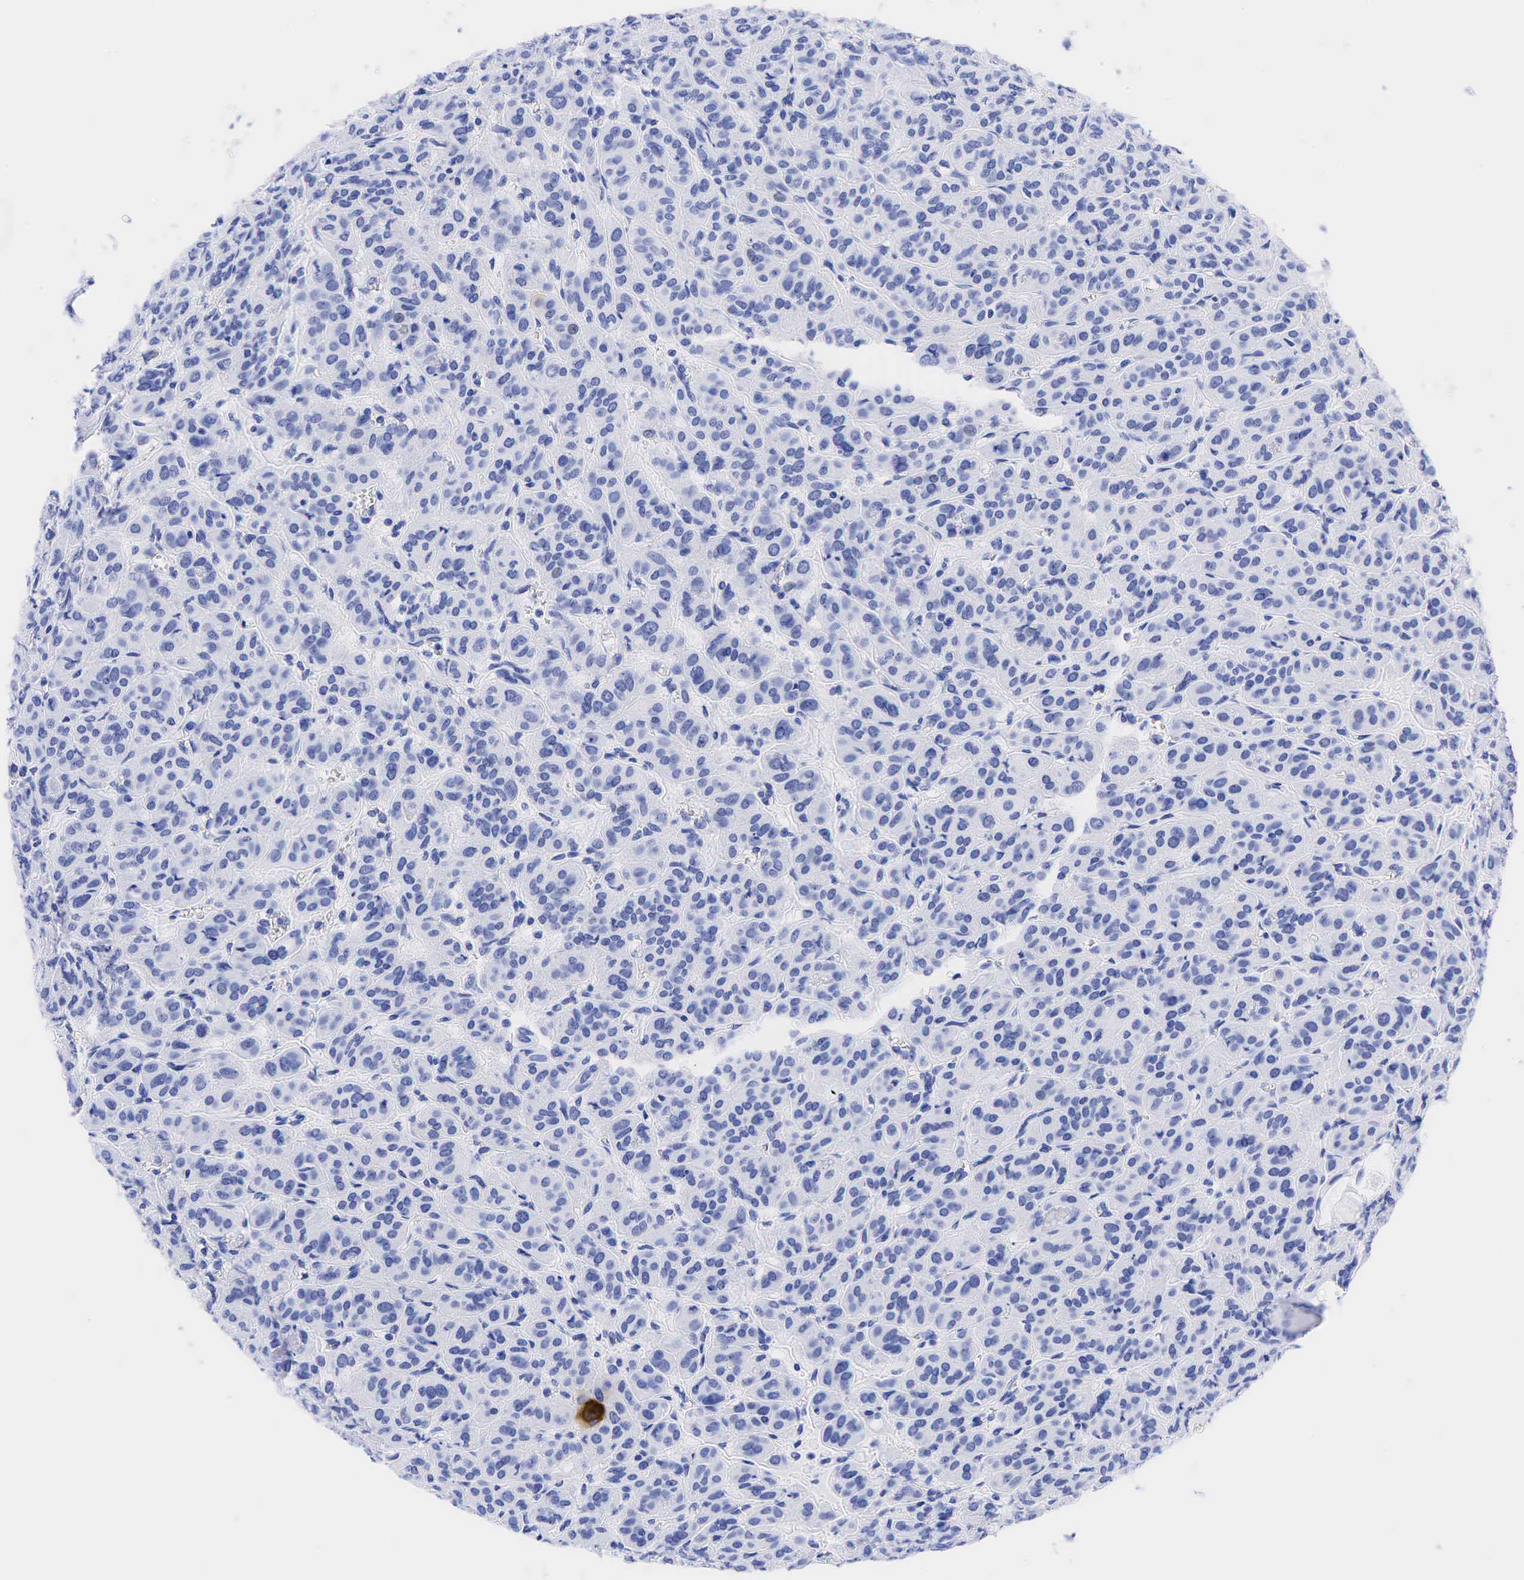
{"staining": {"intensity": "negative", "quantity": "none", "location": "none"}, "tissue": "thyroid cancer", "cell_type": "Tumor cells", "image_type": "cancer", "snomed": [{"axis": "morphology", "description": "Follicular adenoma carcinoma, NOS"}, {"axis": "topography", "description": "Thyroid gland"}], "caption": "High magnification brightfield microscopy of thyroid follicular adenoma carcinoma stained with DAB (3,3'-diaminobenzidine) (brown) and counterstained with hematoxylin (blue): tumor cells show no significant staining.", "gene": "CEACAM5", "patient": {"sex": "female", "age": 71}}